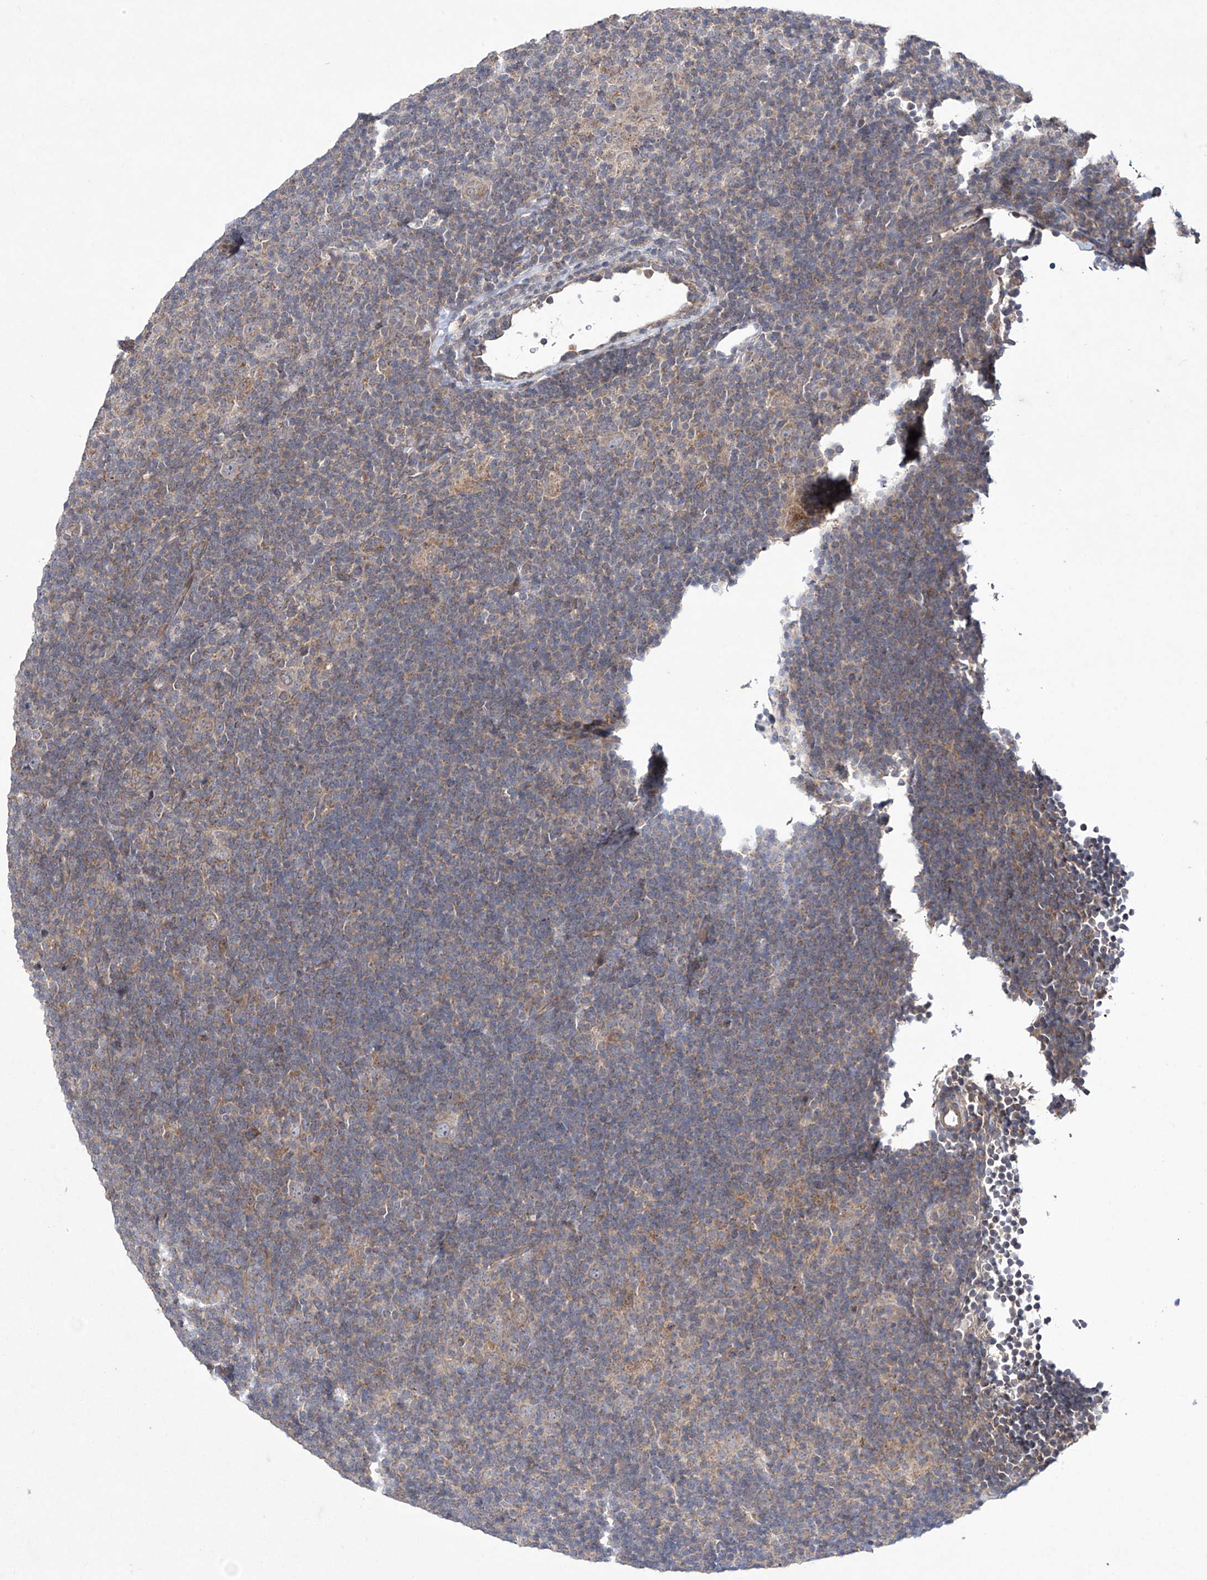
{"staining": {"intensity": "negative", "quantity": "none", "location": "none"}, "tissue": "lymphoma", "cell_type": "Tumor cells", "image_type": "cancer", "snomed": [{"axis": "morphology", "description": "Hodgkin's disease, NOS"}, {"axis": "topography", "description": "Lymph node"}], "caption": "There is no significant expression in tumor cells of lymphoma.", "gene": "TRIM60", "patient": {"sex": "female", "age": 57}}